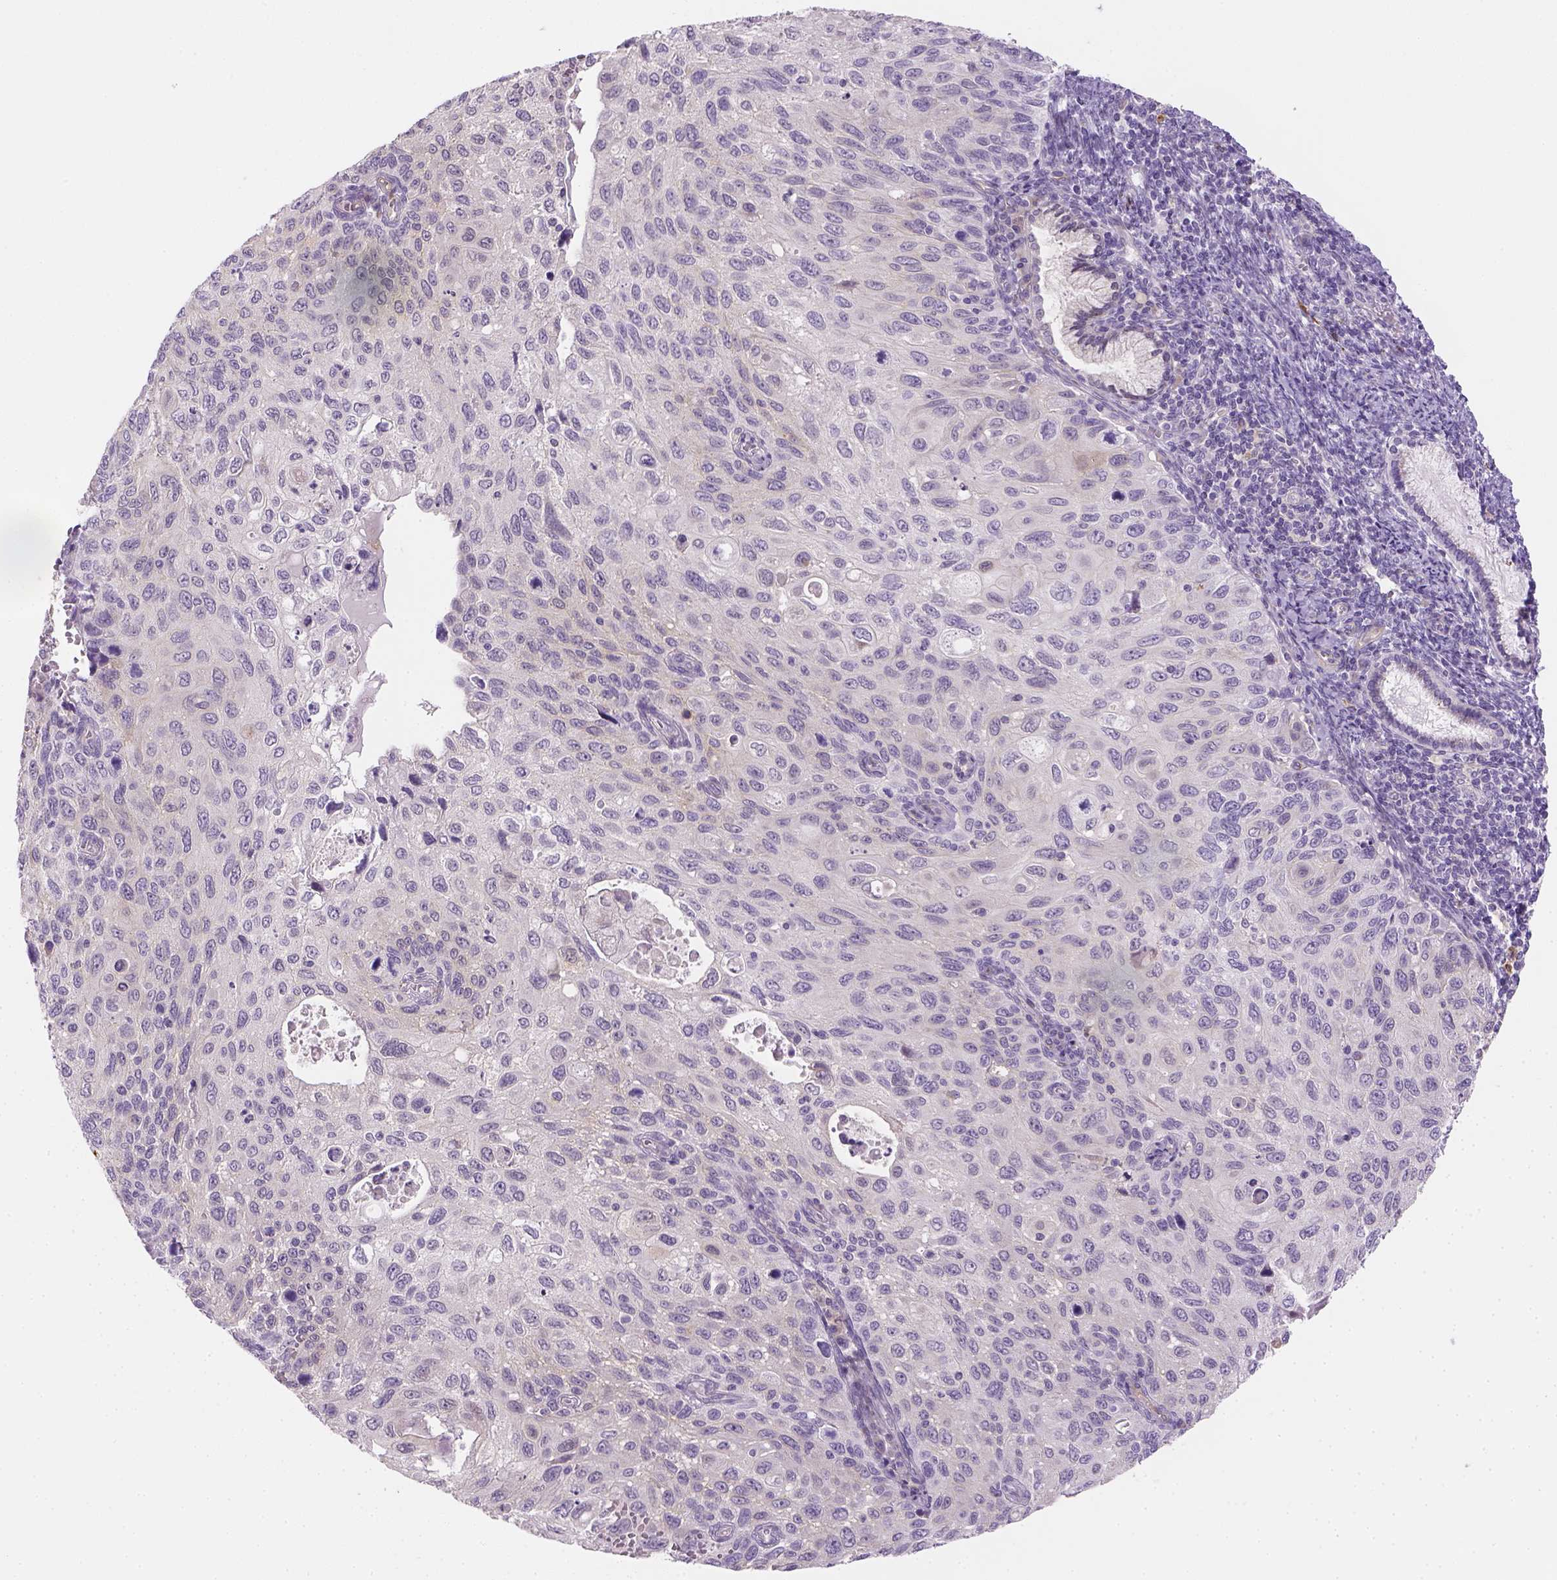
{"staining": {"intensity": "negative", "quantity": "none", "location": "none"}, "tissue": "cervical cancer", "cell_type": "Tumor cells", "image_type": "cancer", "snomed": [{"axis": "morphology", "description": "Squamous cell carcinoma, NOS"}, {"axis": "topography", "description": "Cervix"}], "caption": "An image of human cervical cancer (squamous cell carcinoma) is negative for staining in tumor cells.", "gene": "CACNB1", "patient": {"sex": "female", "age": 70}}